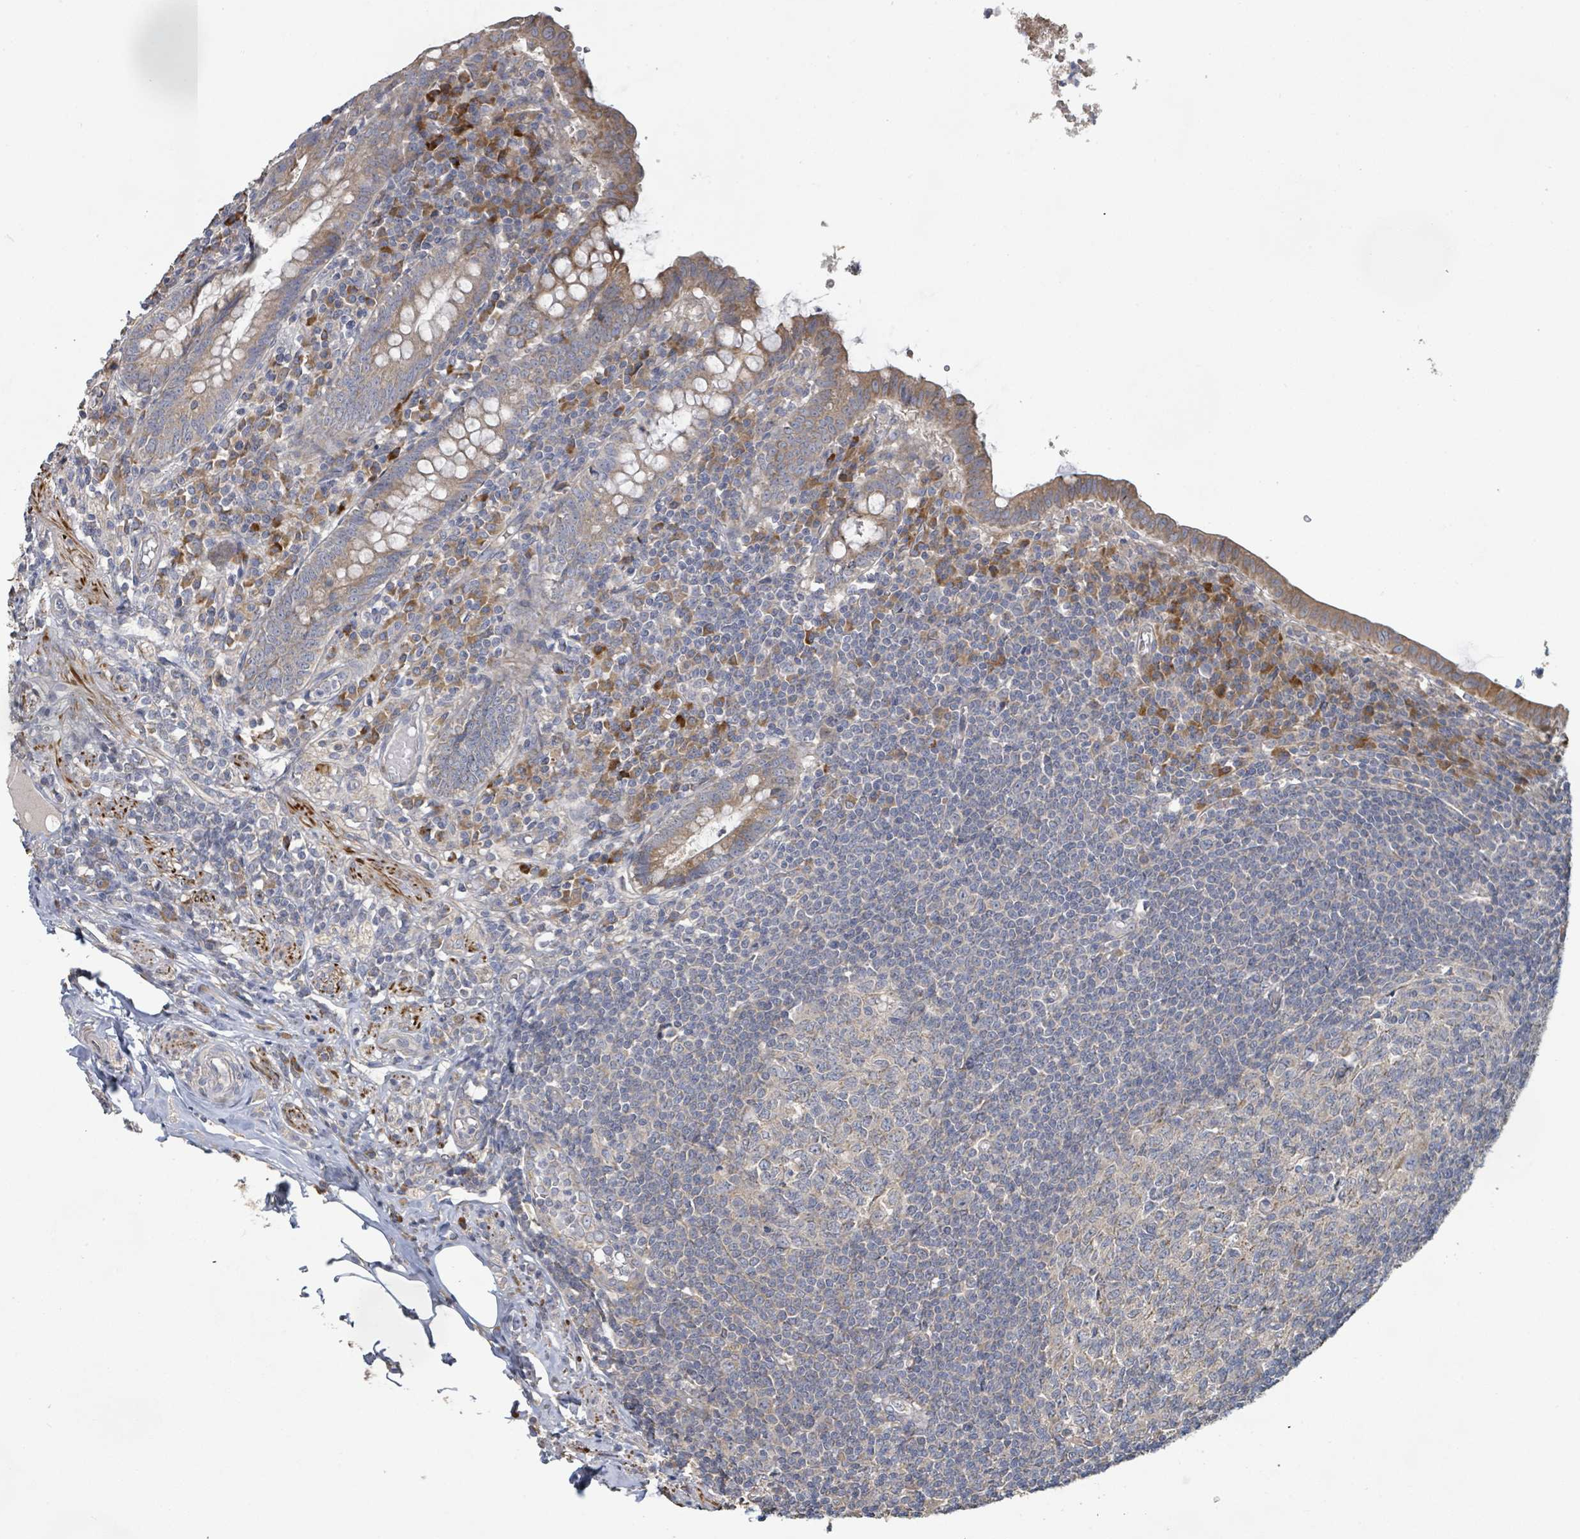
{"staining": {"intensity": "moderate", "quantity": "25%-75%", "location": "cytoplasmic/membranous"}, "tissue": "appendix", "cell_type": "Glandular cells", "image_type": "normal", "snomed": [{"axis": "morphology", "description": "Normal tissue, NOS"}, {"axis": "topography", "description": "Appendix"}], "caption": "Protein expression analysis of unremarkable appendix demonstrates moderate cytoplasmic/membranous expression in approximately 25%-75% of glandular cells.", "gene": "KCNS2", "patient": {"sex": "male", "age": 83}}